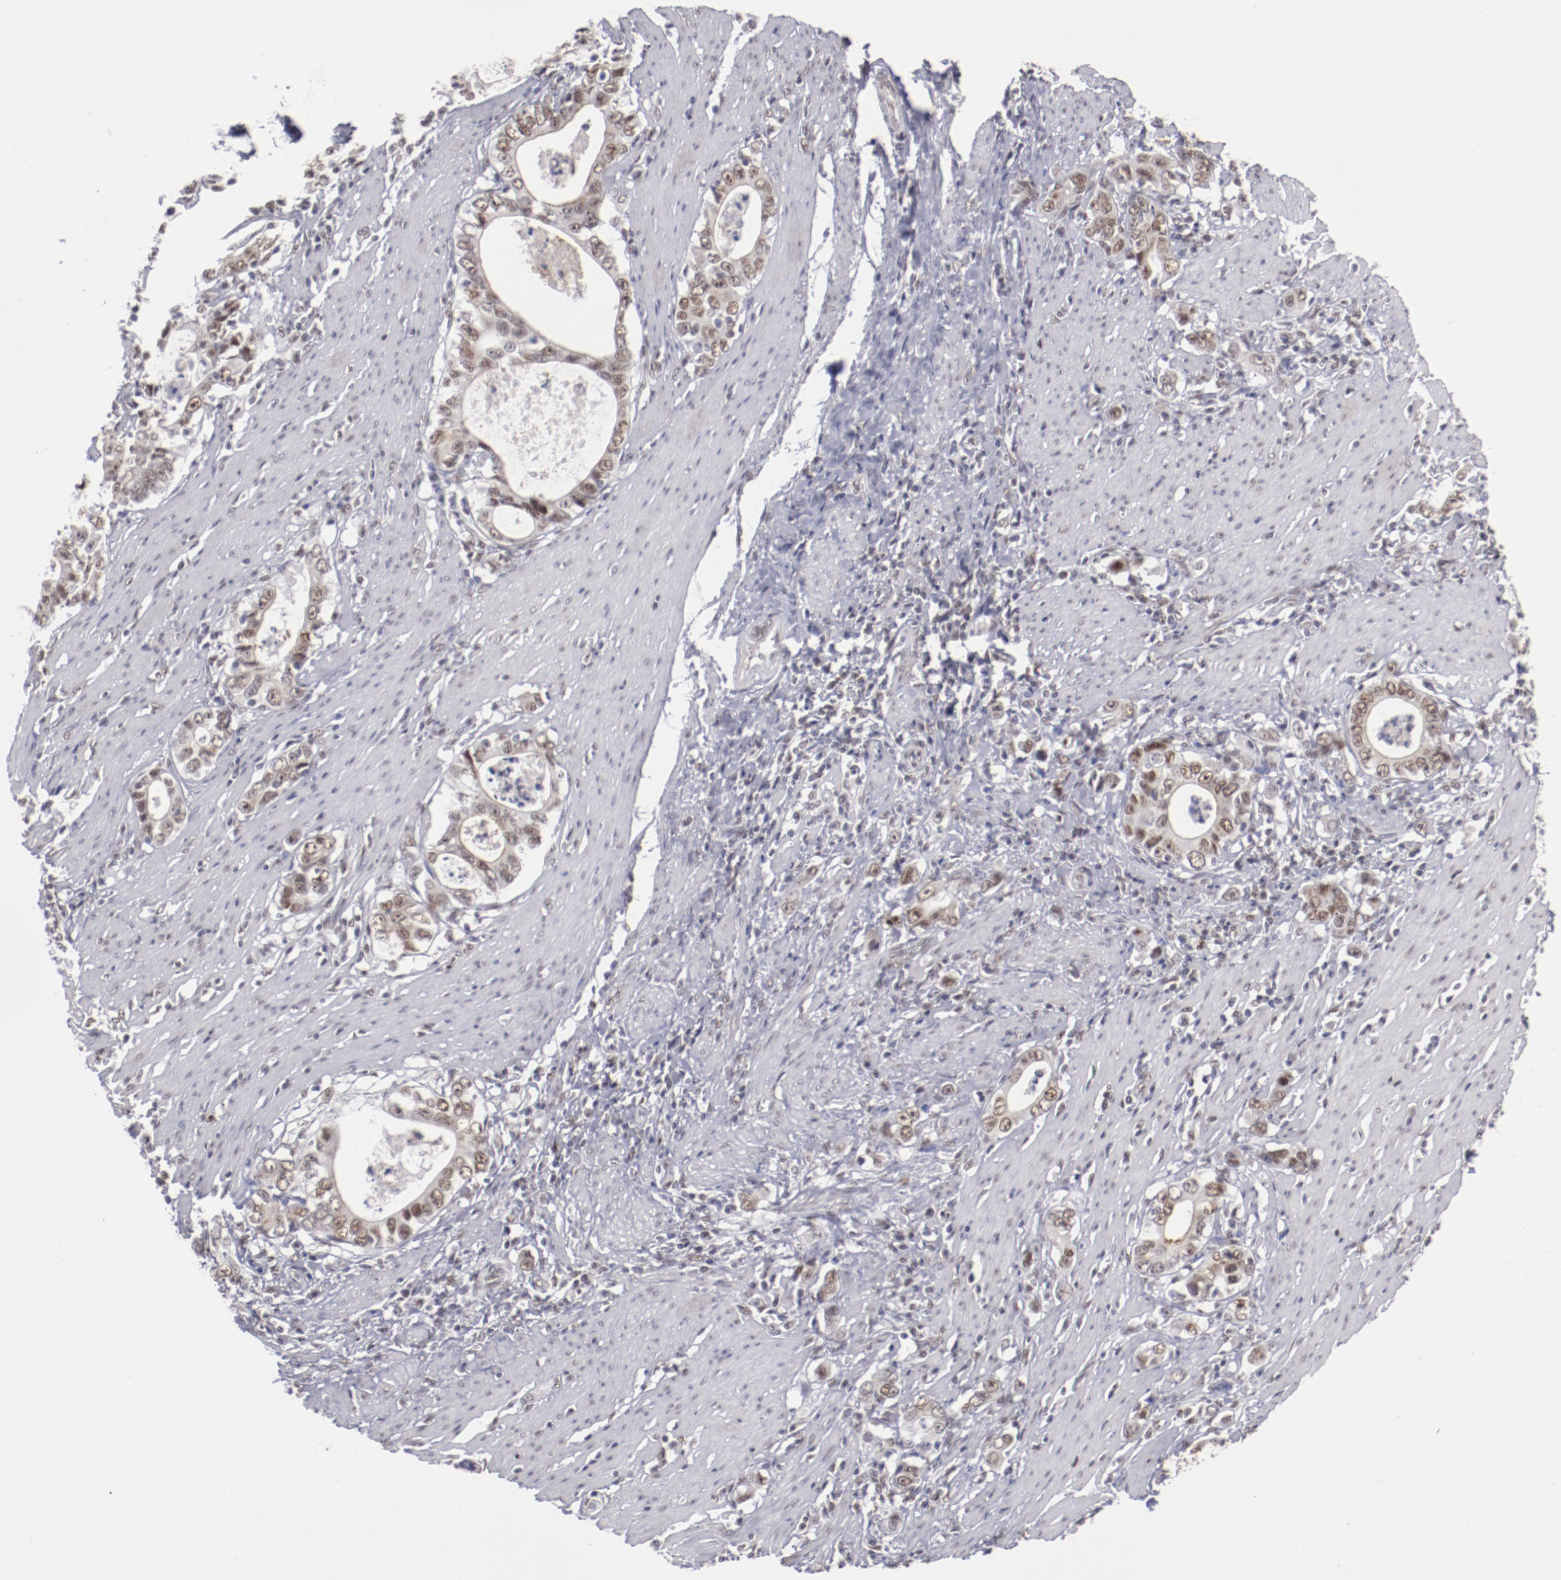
{"staining": {"intensity": "moderate", "quantity": ">75%", "location": "nuclear"}, "tissue": "stomach cancer", "cell_type": "Tumor cells", "image_type": "cancer", "snomed": [{"axis": "morphology", "description": "Adenocarcinoma, NOS"}, {"axis": "topography", "description": "Stomach, lower"}], "caption": "A high-resolution histopathology image shows IHC staining of stomach cancer, which demonstrates moderate nuclear positivity in about >75% of tumor cells.", "gene": "TFAP4", "patient": {"sex": "female", "age": 72}}